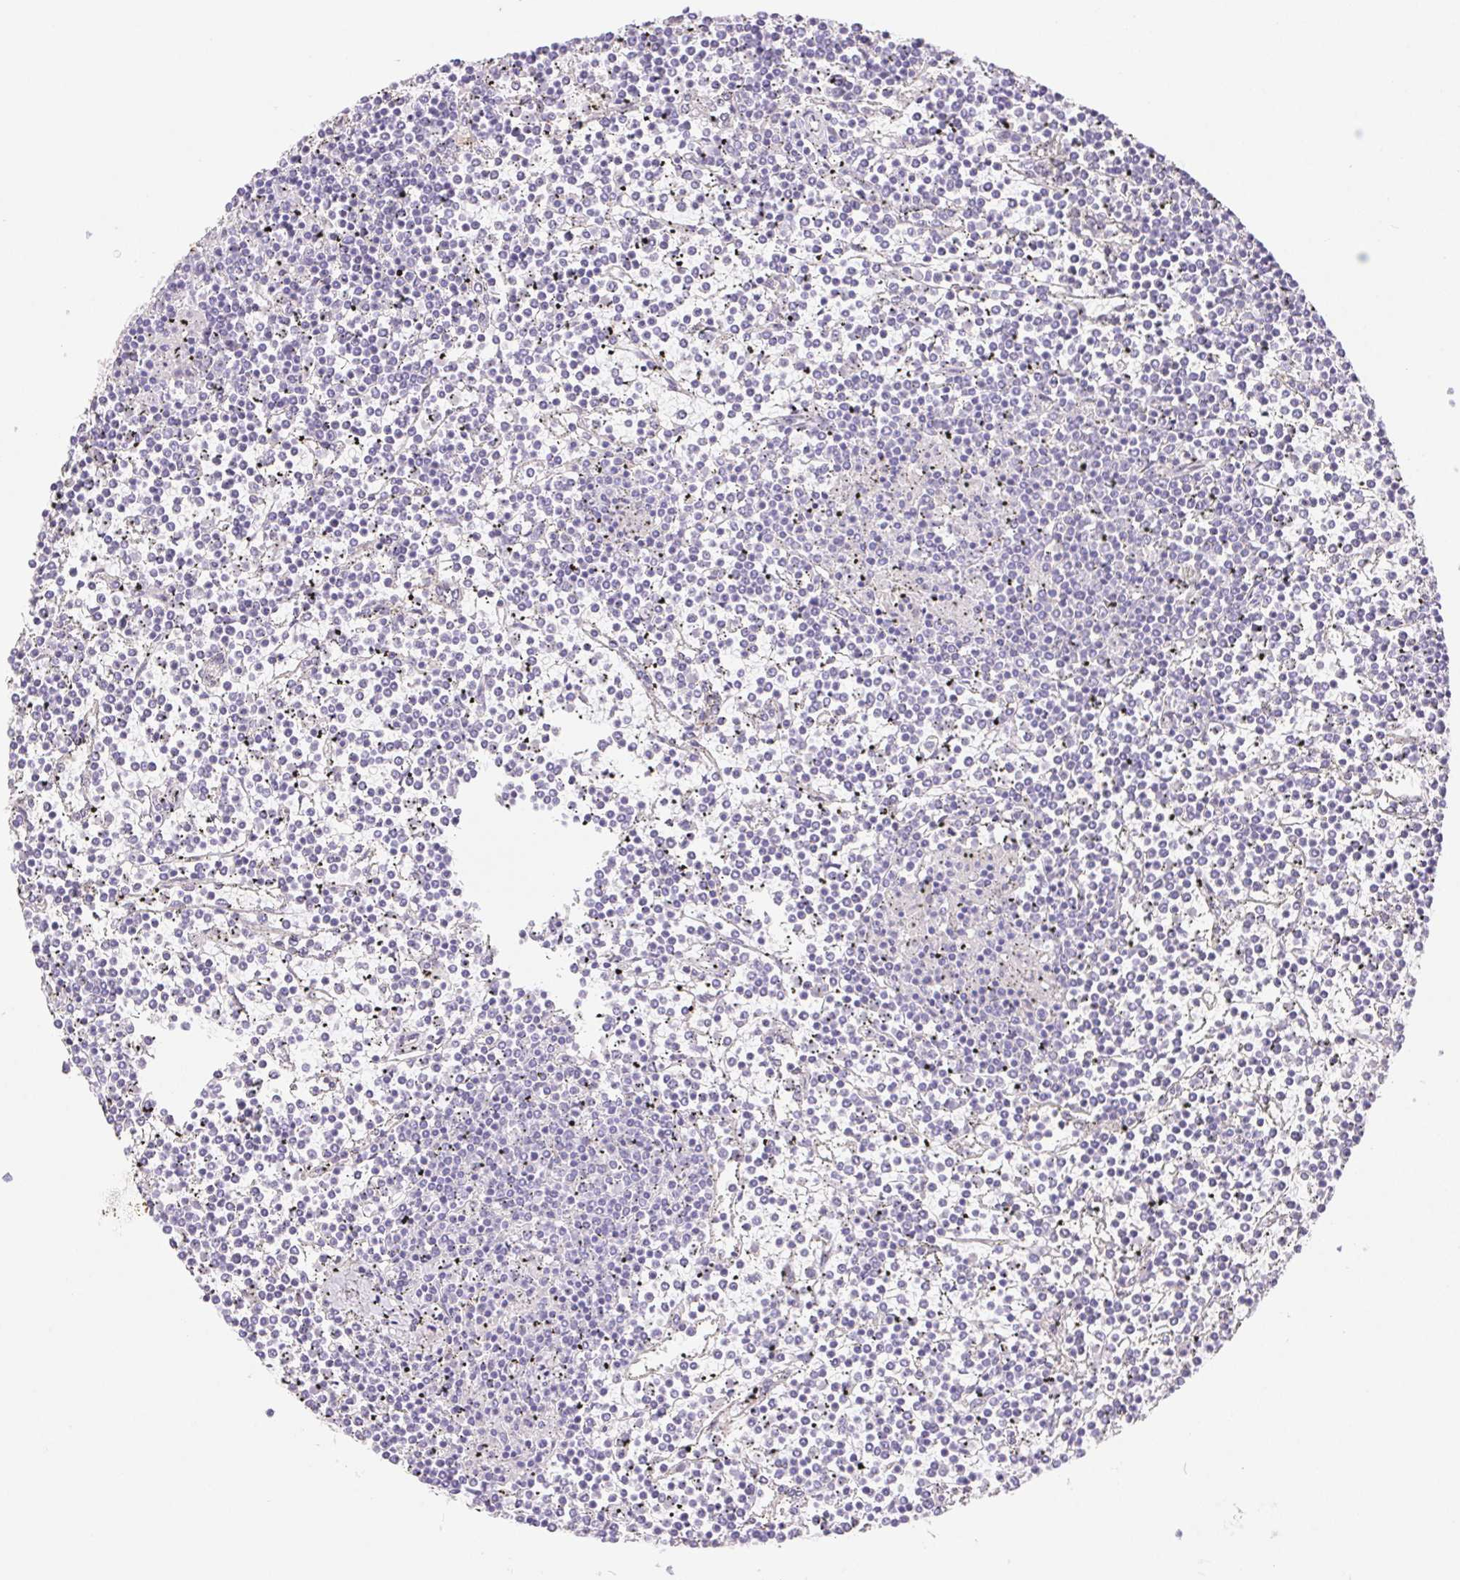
{"staining": {"intensity": "negative", "quantity": "none", "location": "none"}, "tissue": "lymphoma", "cell_type": "Tumor cells", "image_type": "cancer", "snomed": [{"axis": "morphology", "description": "Malignant lymphoma, non-Hodgkin's type, Low grade"}, {"axis": "topography", "description": "Spleen"}], "caption": "Immunohistochemical staining of human low-grade malignant lymphoma, non-Hodgkin's type shows no significant positivity in tumor cells.", "gene": "PNLIP", "patient": {"sex": "female", "age": 19}}